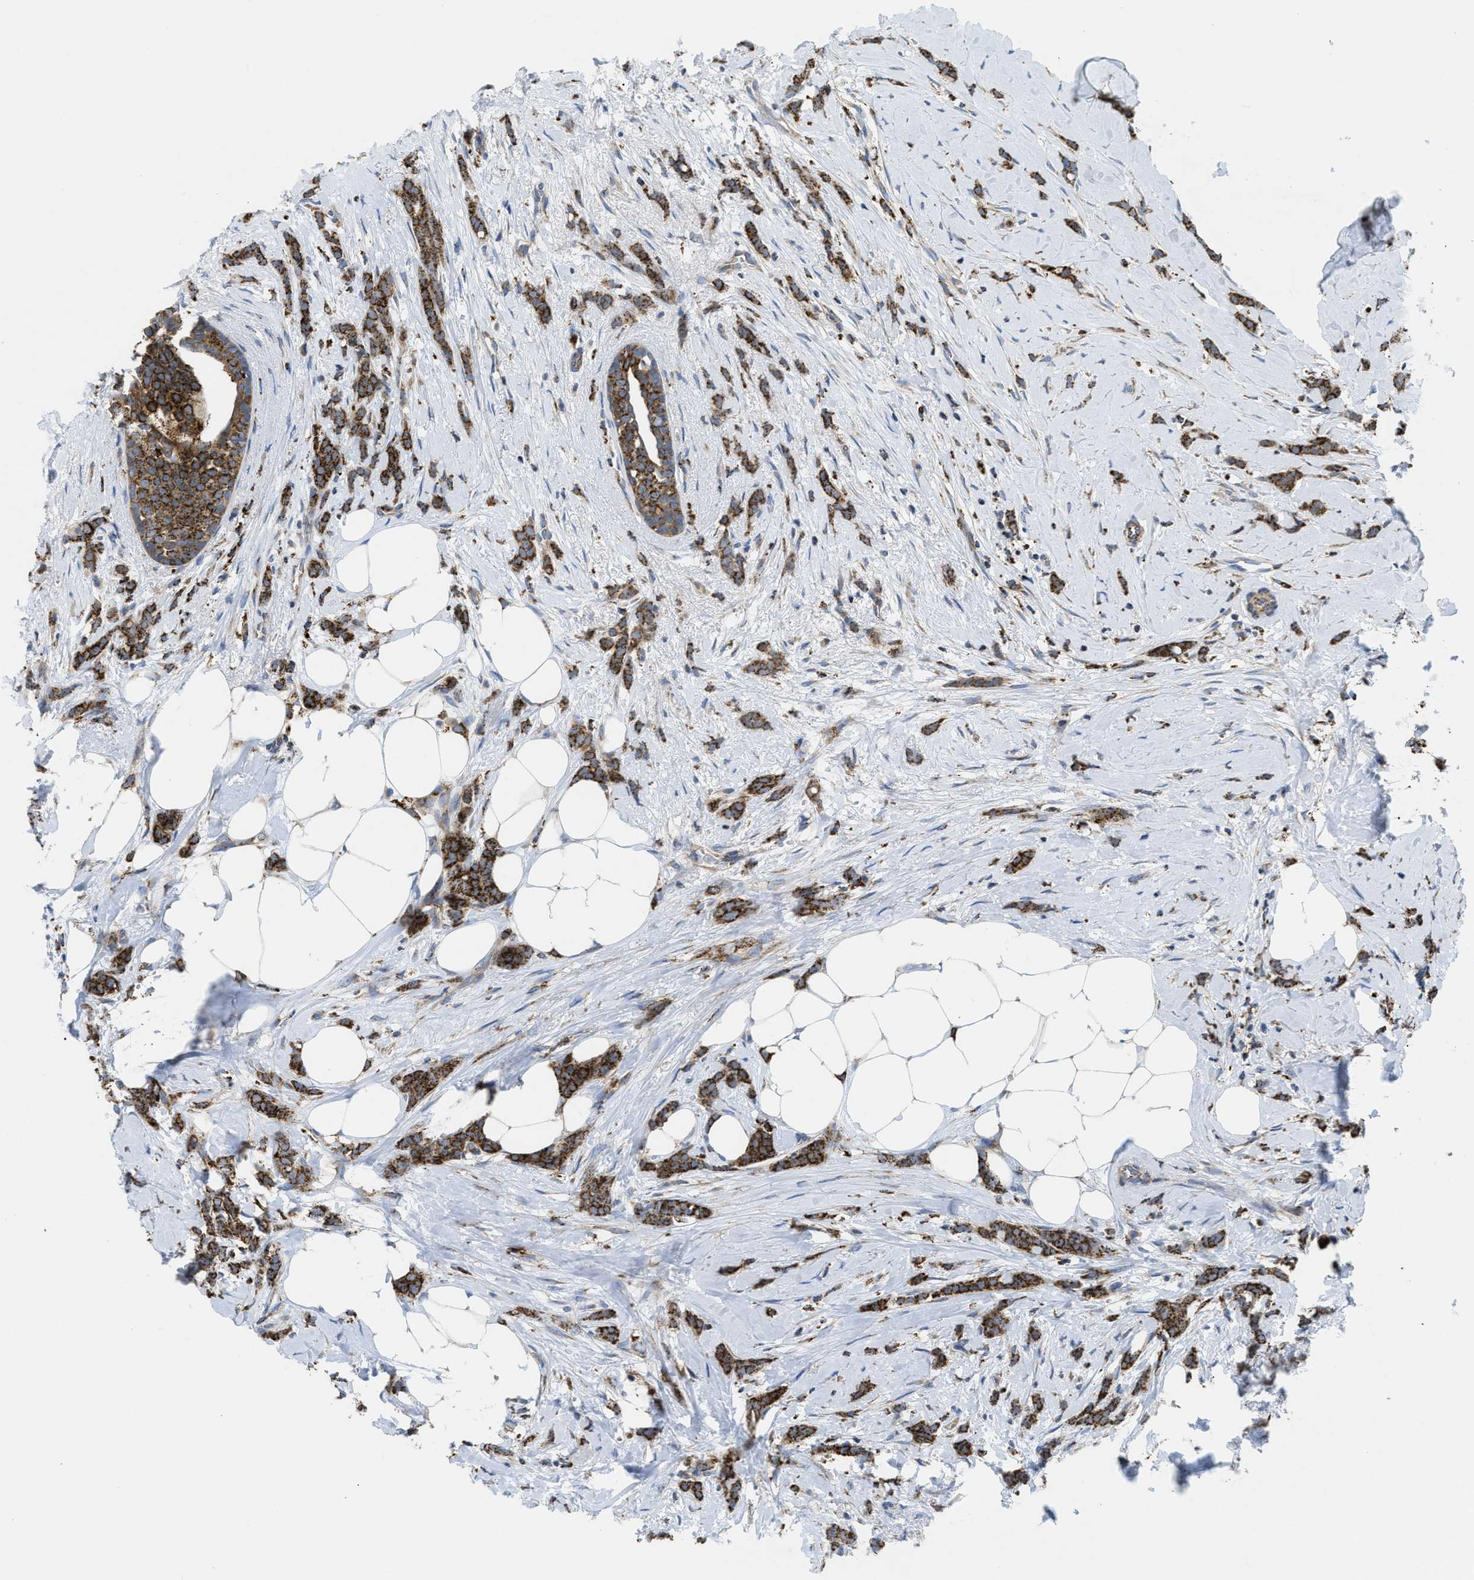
{"staining": {"intensity": "strong", "quantity": ">75%", "location": "cytoplasmic/membranous"}, "tissue": "breast cancer", "cell_type": "Tumor cells", "image_type": "cancer", "snomed": [{"axis": "morphology", "description": "Lobular carcinoma, in situ"}, {"axis": "morphology", "description": "Lobular carcinoma"}, {"axis": "topography", "description": "Breast"}], "caption": "Breast cancer (lobular carcinoma) was stained to show a protein in brown. There is high levels of strong cytoplasmic/membranous expression in about >75% of tumor cells.", "gene": "SQOR", "patient": {"sex": "female", "age": 41}}